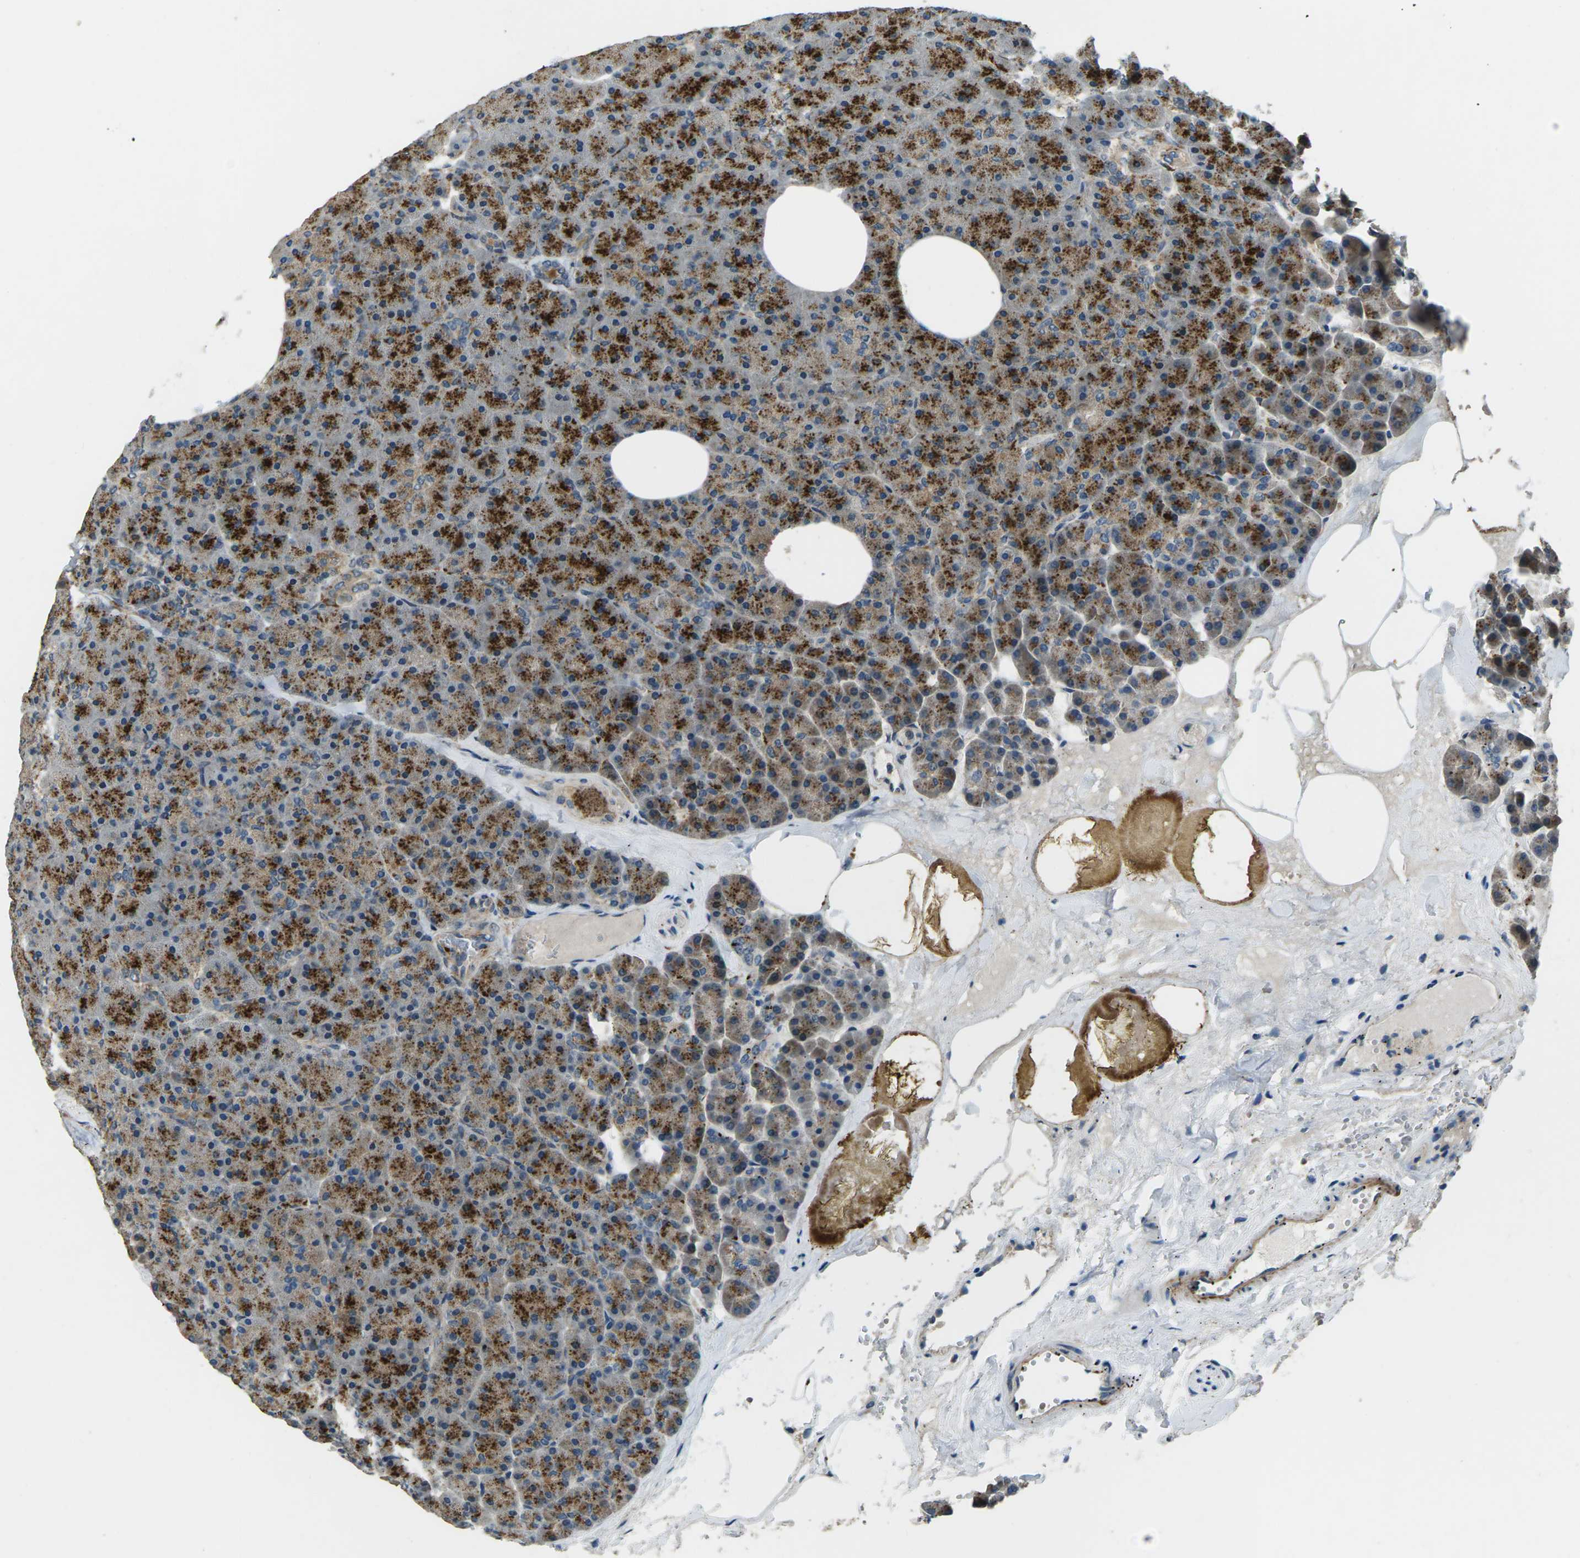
{"staining": {"intensity": "moderate", "quantity": ">75%", "location": "cytoplasmic/membranous"}, "tissue": "pancreas", "cell_type": "Exocrine glandular cells", "image_type": "normal", "snomed": [{"axis": "morphology", "description": "Normal tissue, NOS"}, {"axis": "topography", "description": "Pancreas"}], "caption": "Immunohistochemical staining of unremarkable human pancreas exhibits moderate cytoplasmic/membranous protein positivity in about >75% of exocrine glandular cells.", "gene": "SLC31A2", "patient": {"sex": "female", "age": 35}}